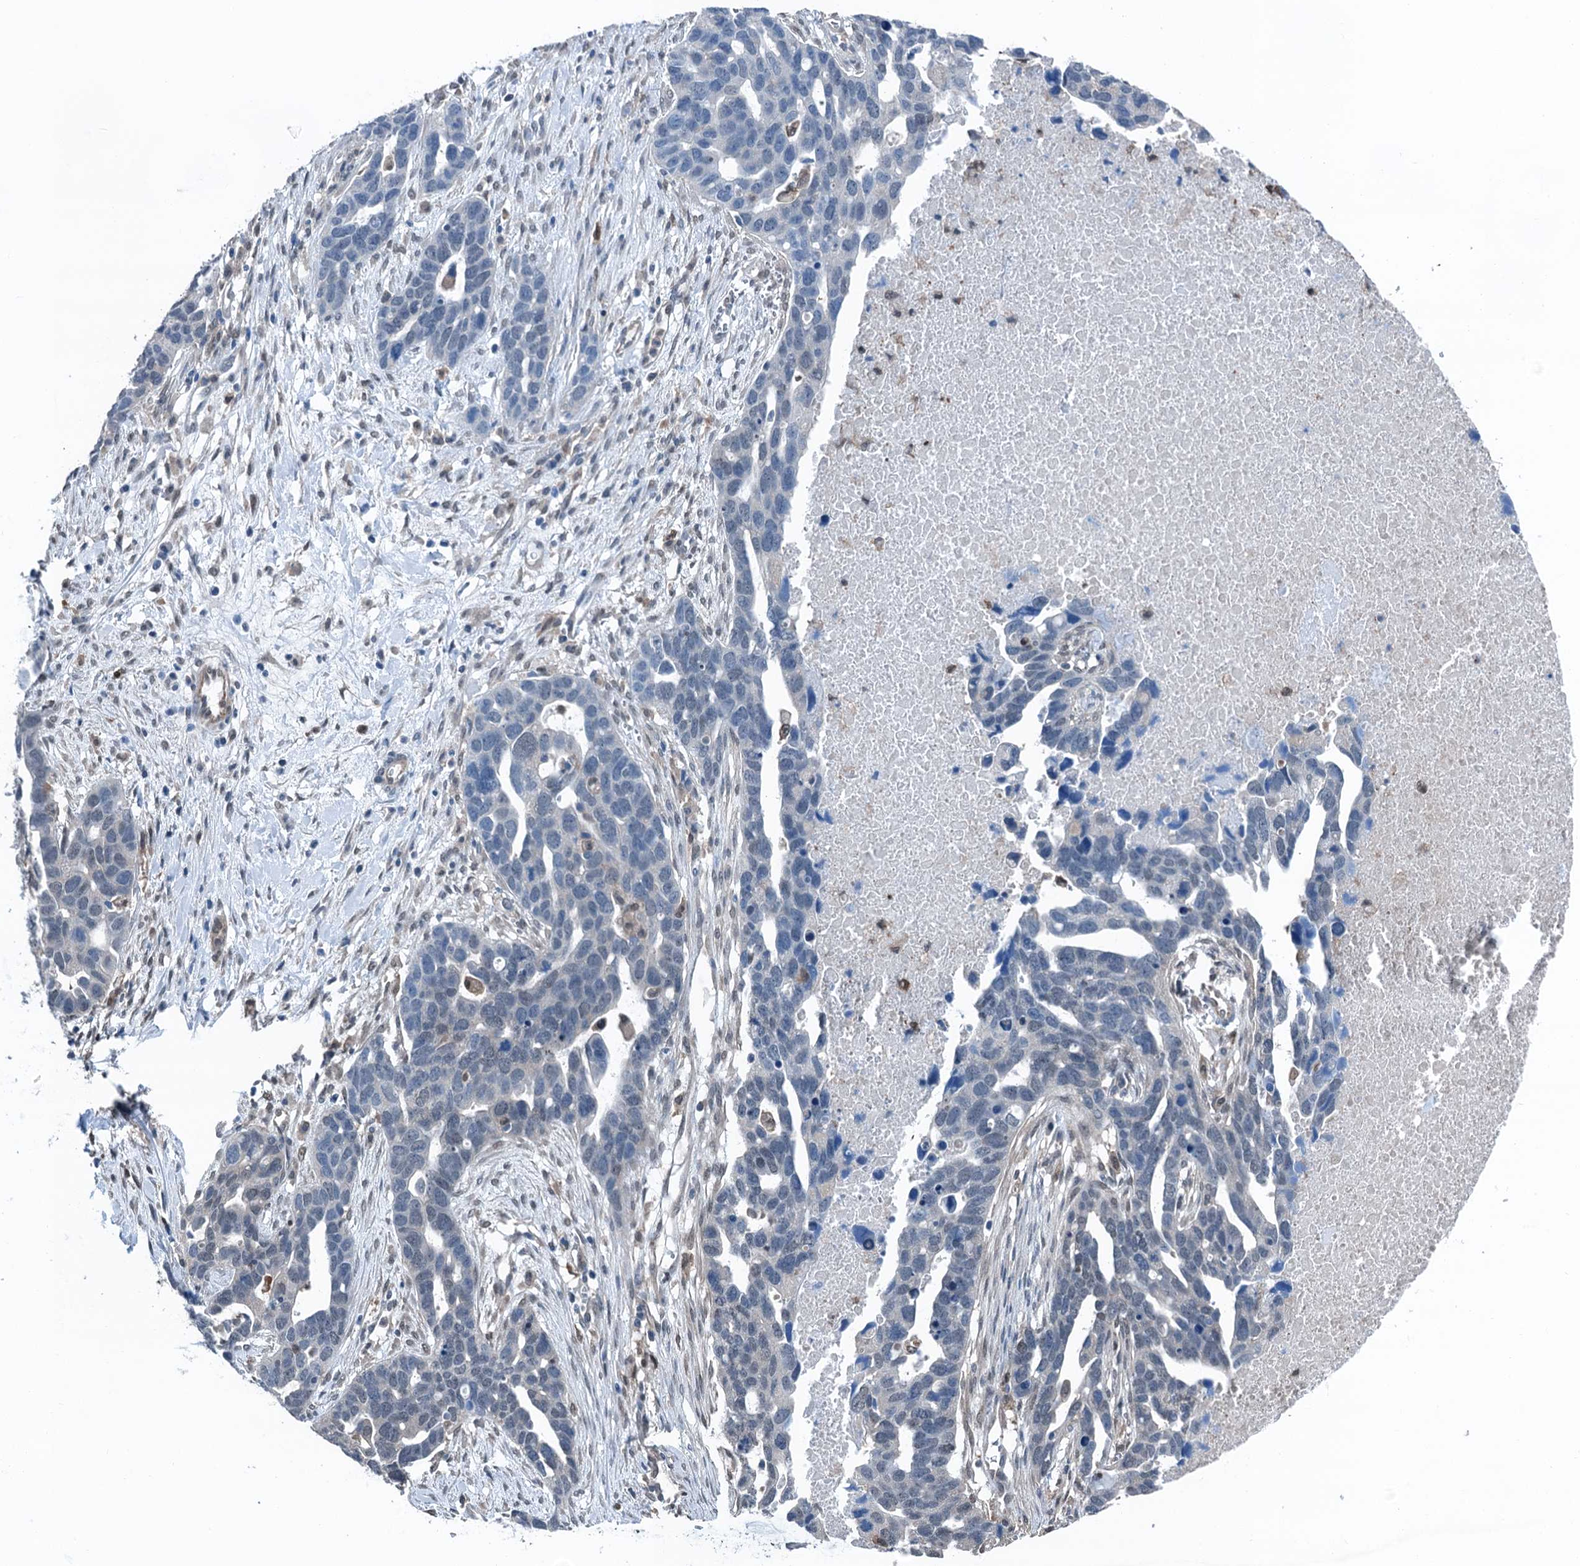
{"staining": {"intensity": "negative", "quantity": "none", "location": "none"}, "tissue": "ovarian cancer", "cell_type": "Tumor cells", "image_type": "cancer", "snomed": [{"axis": "morphology", "description": "Cystadenocarcinoma, serous, NOS"}, {"axis": "topography", "description": "Ovary"}], "caption": "IHC of serous cystadenocarcinoma (ovarian) shows no expression in tumor cells. The staining is performed using DAB brown chromogen with nuclei counter-stained in using hematoxylin.", "gene": "RNH1", "patient": {"sex": "female", "age": 54}}